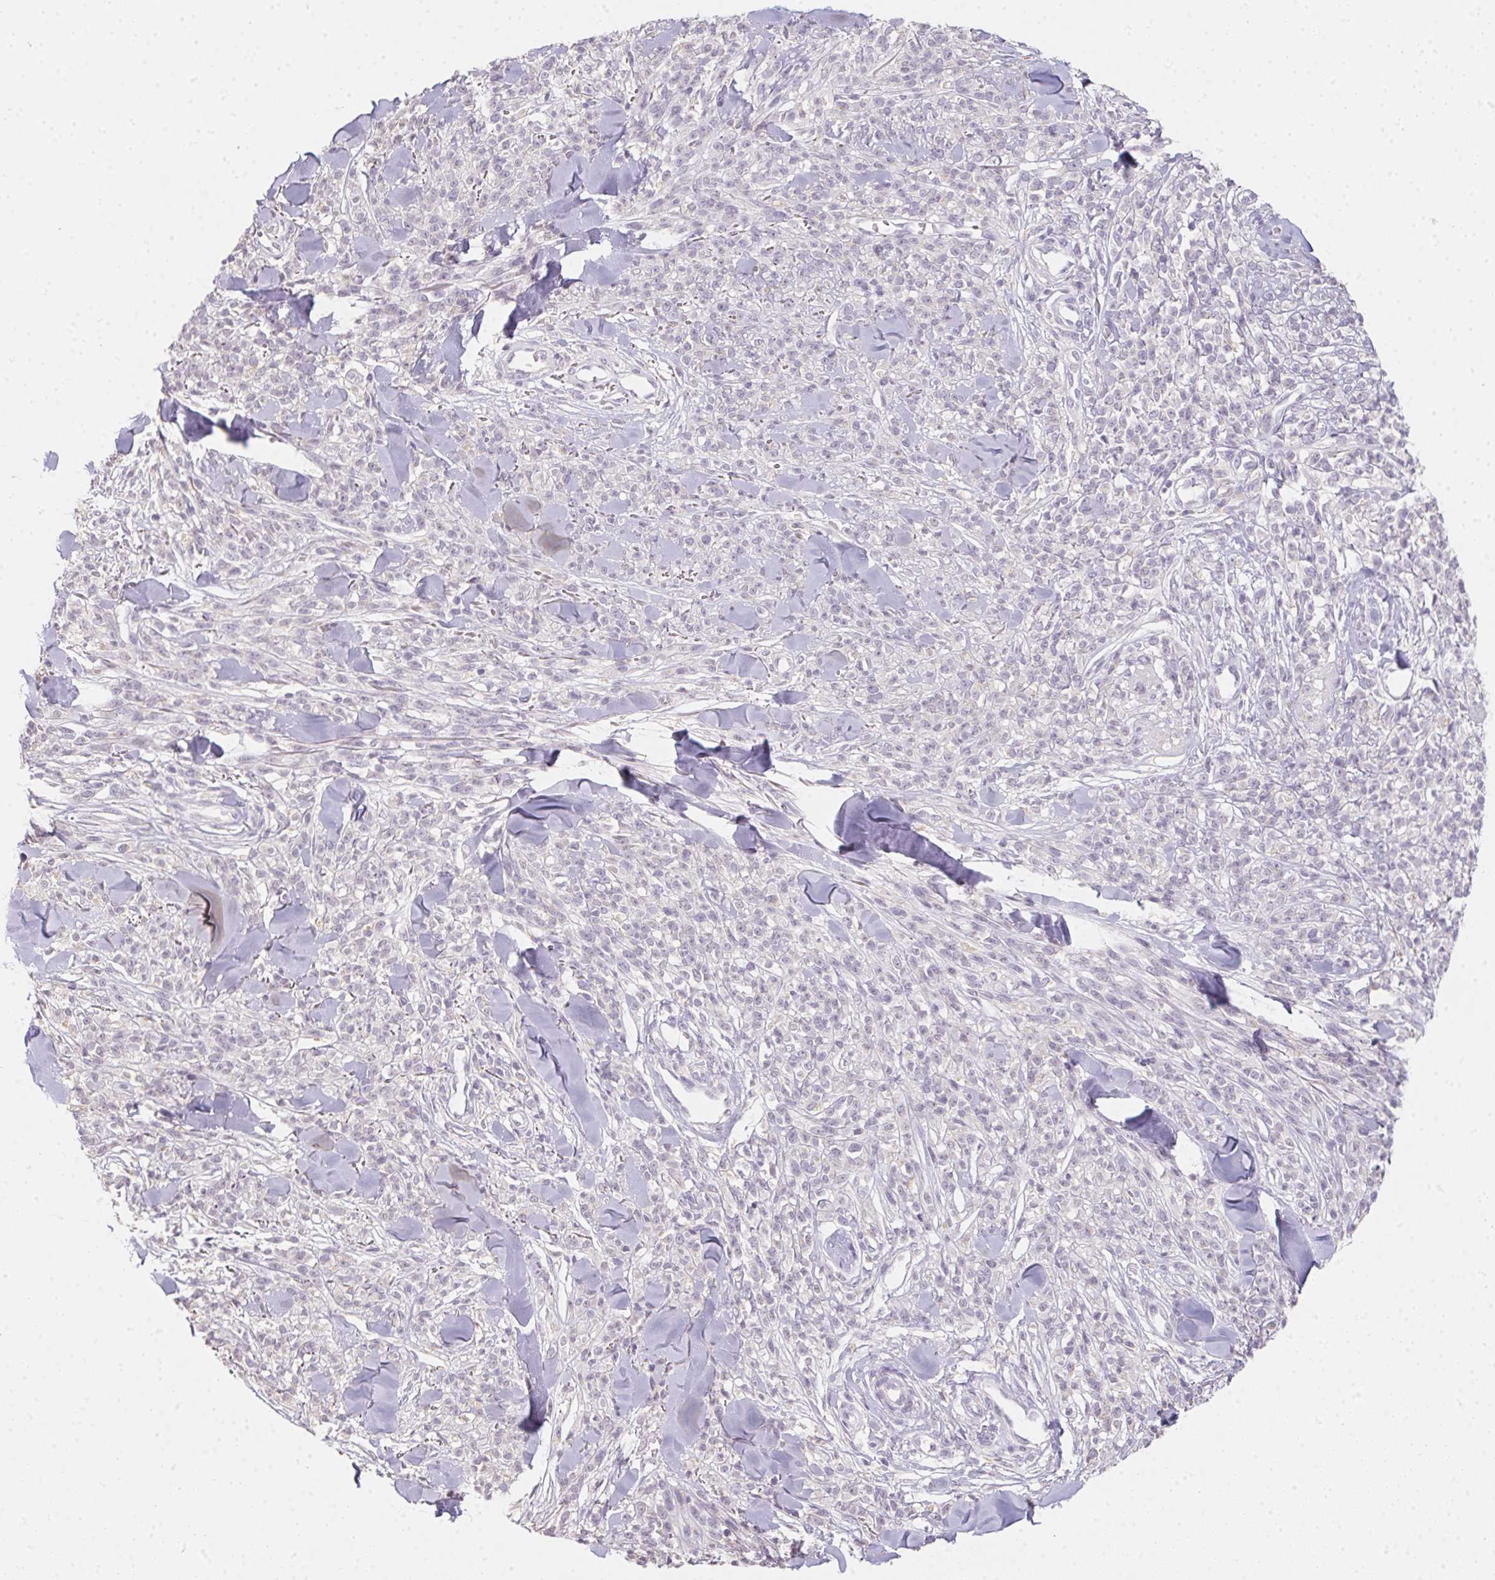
{"staining": {"intensity": "negative", "quantity": "none", "location": "none"}, "tissue": "melanoma", "cell_type": "Tumor cells", "image_type": "cancer", "snomed": [{"axis": "morphology", "description": "Malignant melanoma, NOS"}, {"axis": "topography", "description": "Skin"}, {"axis": "topography", "description": "Skin of trunk"}], "caption": "There is no significant positivity in tumor cells of melanoma.", "gene": "SLC6A18", "patient": {"sex": "male", "age": 74}}